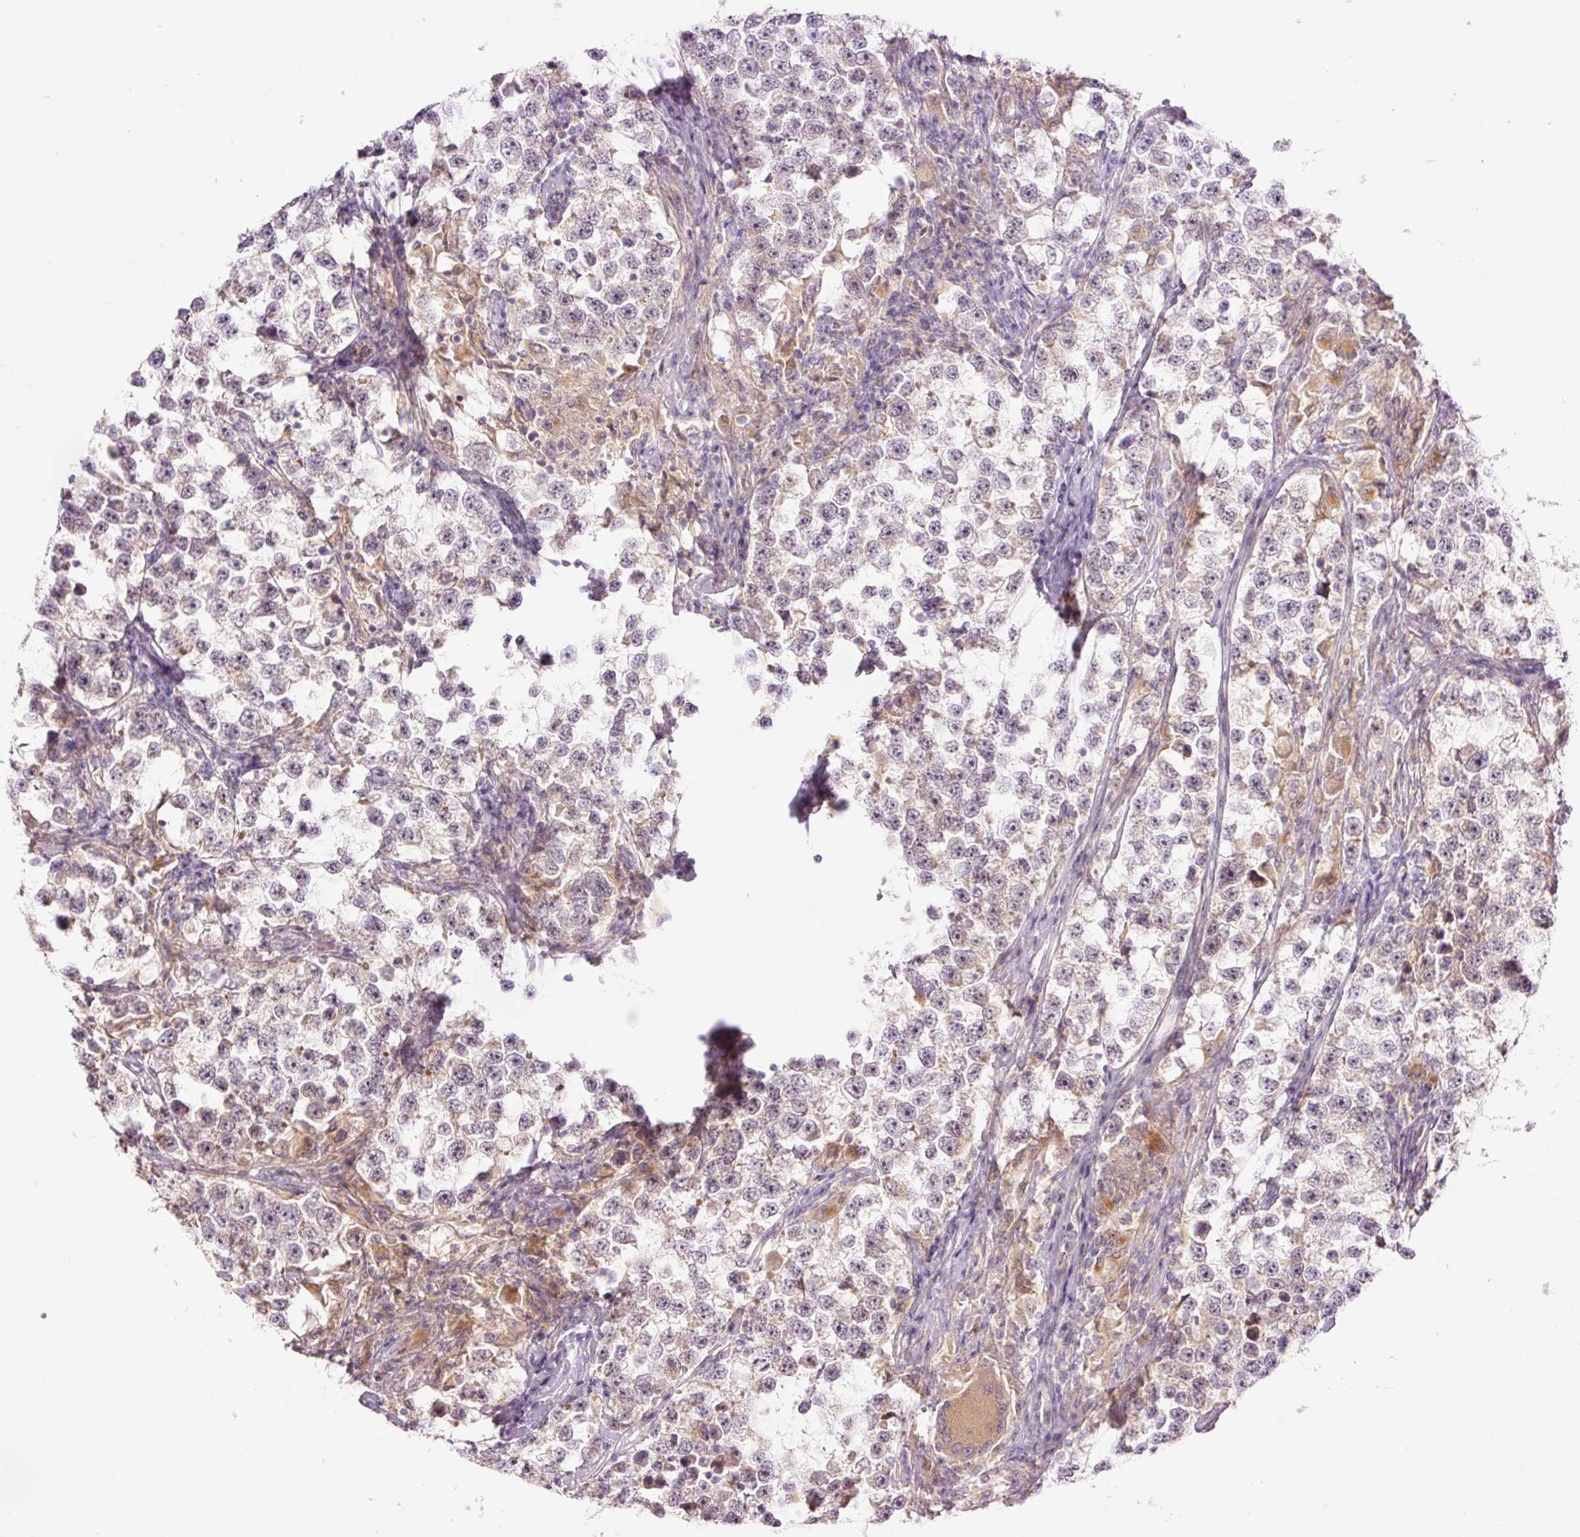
{"staining": {"intensity": "weak", "quantity": "<25%", "location": "cytoplasmic/membranous"}, "tissue": "testis cancer", "cell_type": "Tumor cells", "image_type": "cancer", "snomed": [{"axis": "morphology", "description": "Seminoma, NOS"}, {"axis": "topography", "description": "Testis"}], "caption": "Immunohistochemical staining of human seminoma (testis) reveals no significant staining in tumor cells.", "gene": "SLC29A3", "patient": {"sex": "male", "age": 46}}